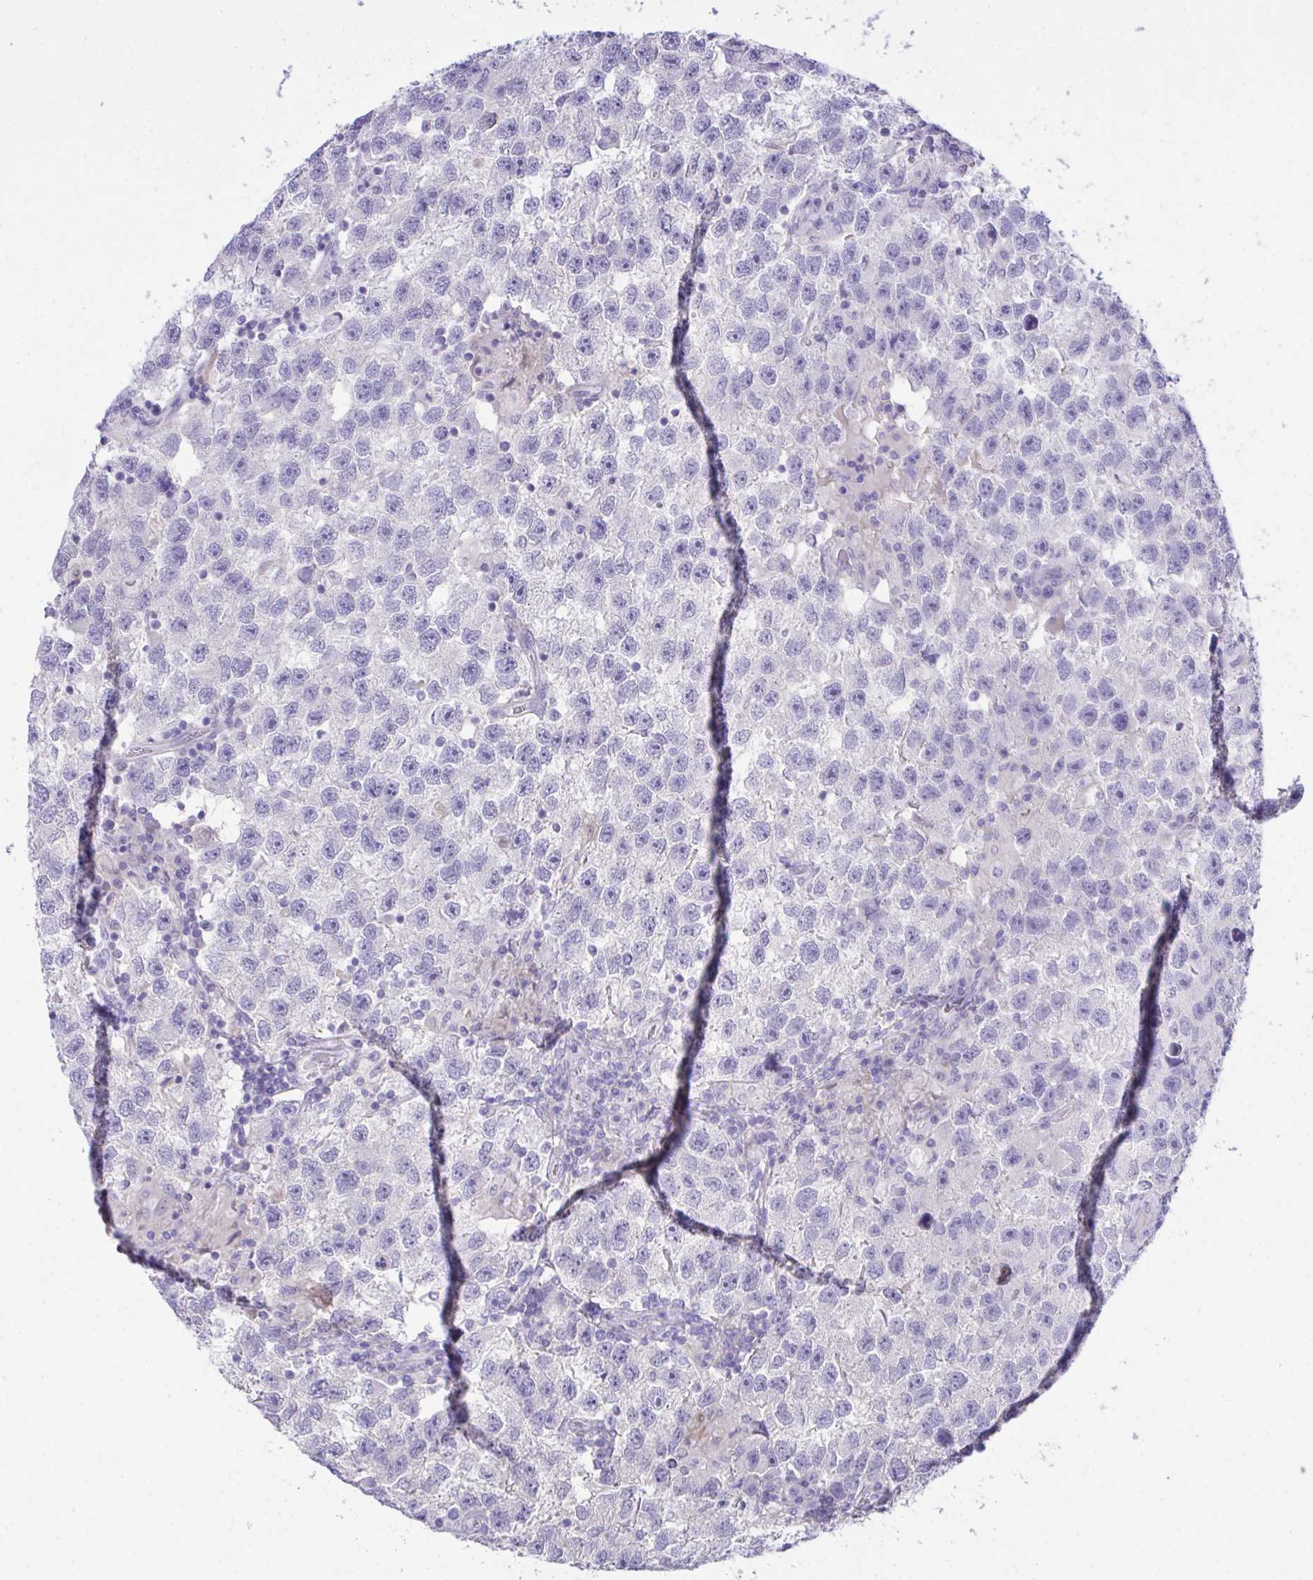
{"staining": {"intensity": "negative", "quantity": "none", "location": "none"}, "tissue": "testis cancer", "cell_type": "Tumor cells", "image_type": "cancer", "snomed": [{"axis": "morphology", "description": "Seminoma, NOS"}, {"axis": "topography", "description": "Testis"}], "caption": "Immunohistochemistry histopathology image of seminoma (testis) stained for a protein (brown), which reveals no staining in tumor cells.", "gene": "TMCO5A", "patient": {"sex": "male", "age": 26}}